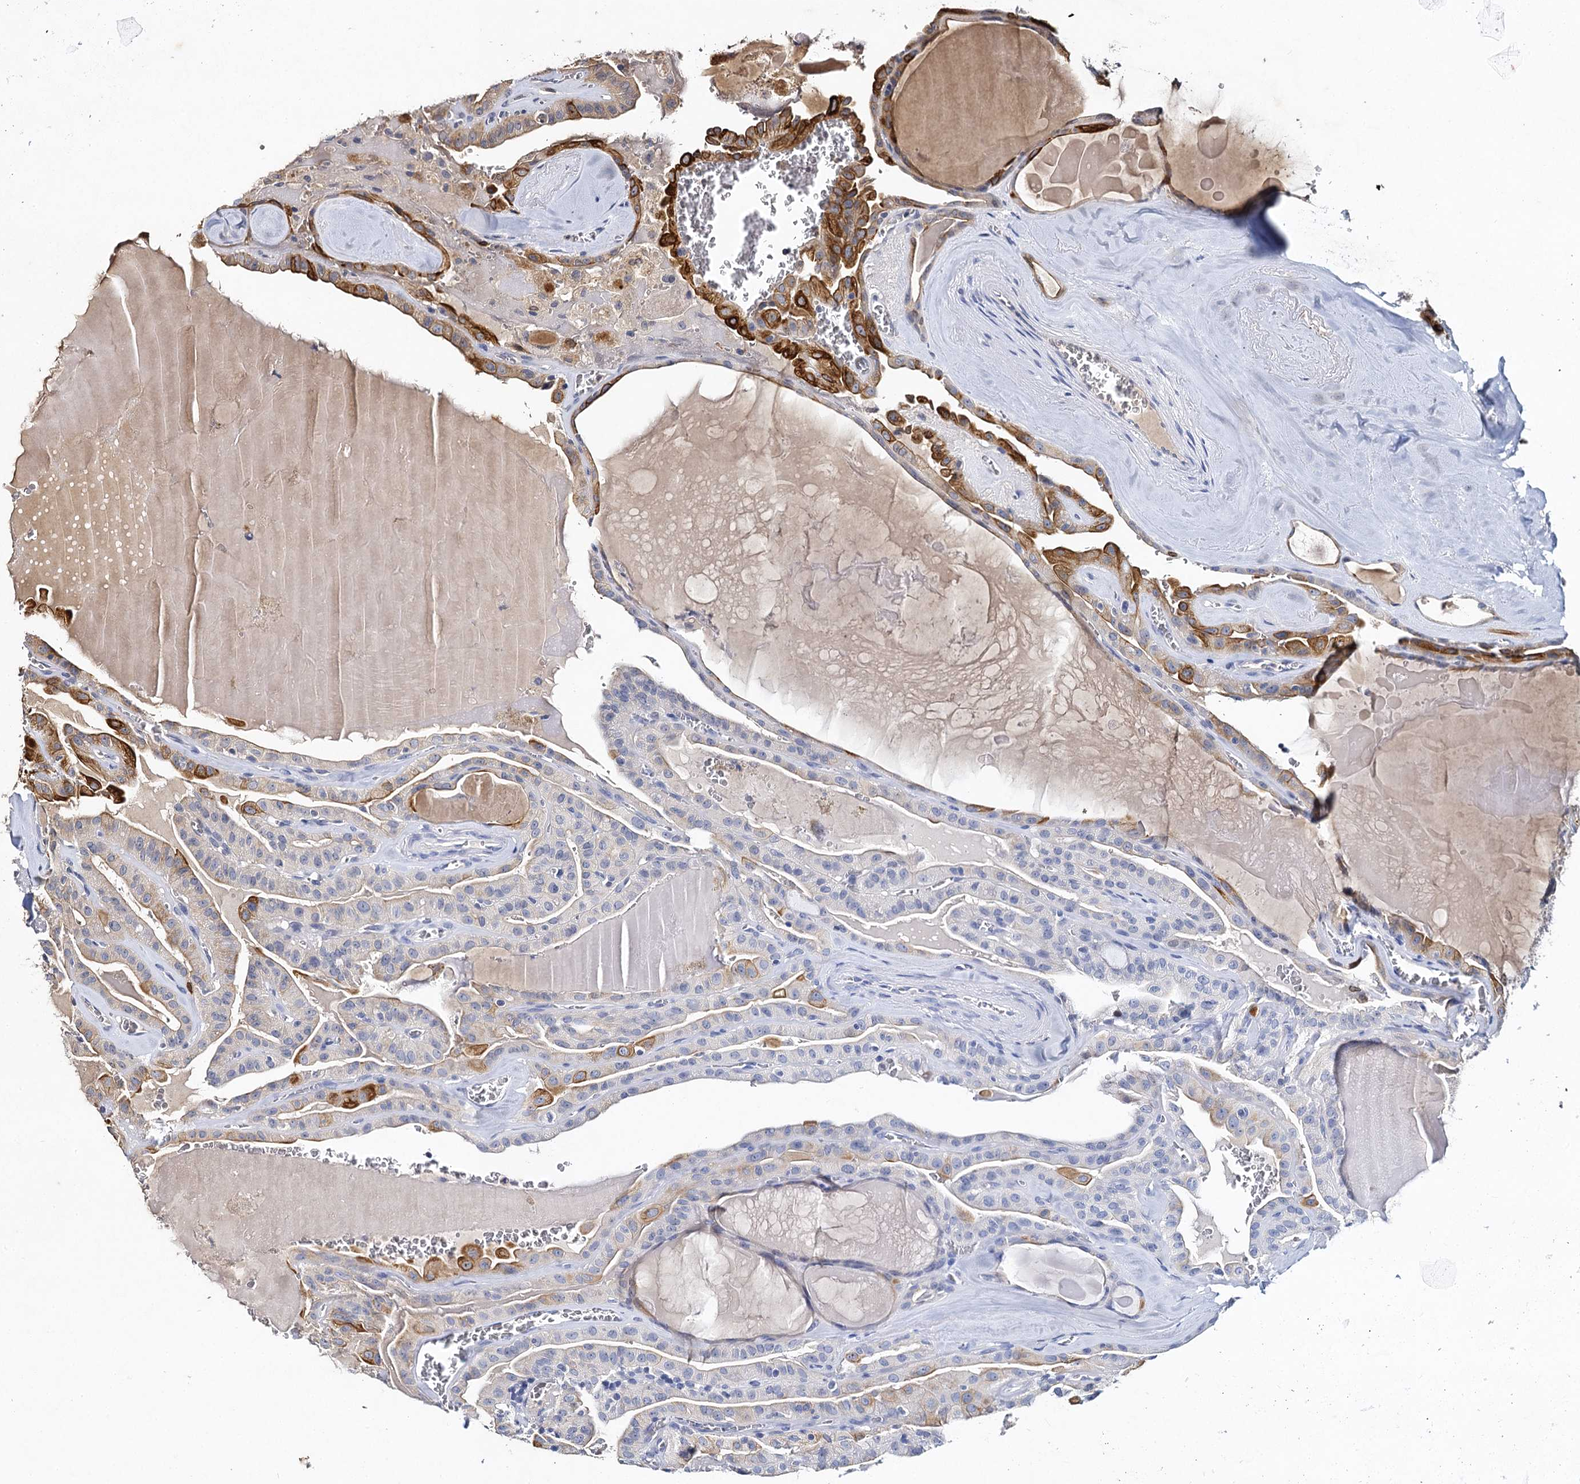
{"staining": {"intensity": "strong", "quantity": "<25%", "location": "cytoplasmic/membranous"}, "tissue": "thyroid cancer", "cell_type": "Tumor cells", "image_type": "cancer", "snomed": [{"axis": "morphology", "description": "Papillary adenocarcinoma, NOS"}, {"axis": "topography", "description": "Thyroid gland"}], "caption": "A high-resolution micrograph shows immunohistochemistry (IHC) staining of thyroid papillary adenocarcinoma, which exhibits strong cytoplasmic/membranous positivity in approximately <25% of tumor cells.", "gene": "SLC11A2", "patient": {"sex": "male", "age": 52}}